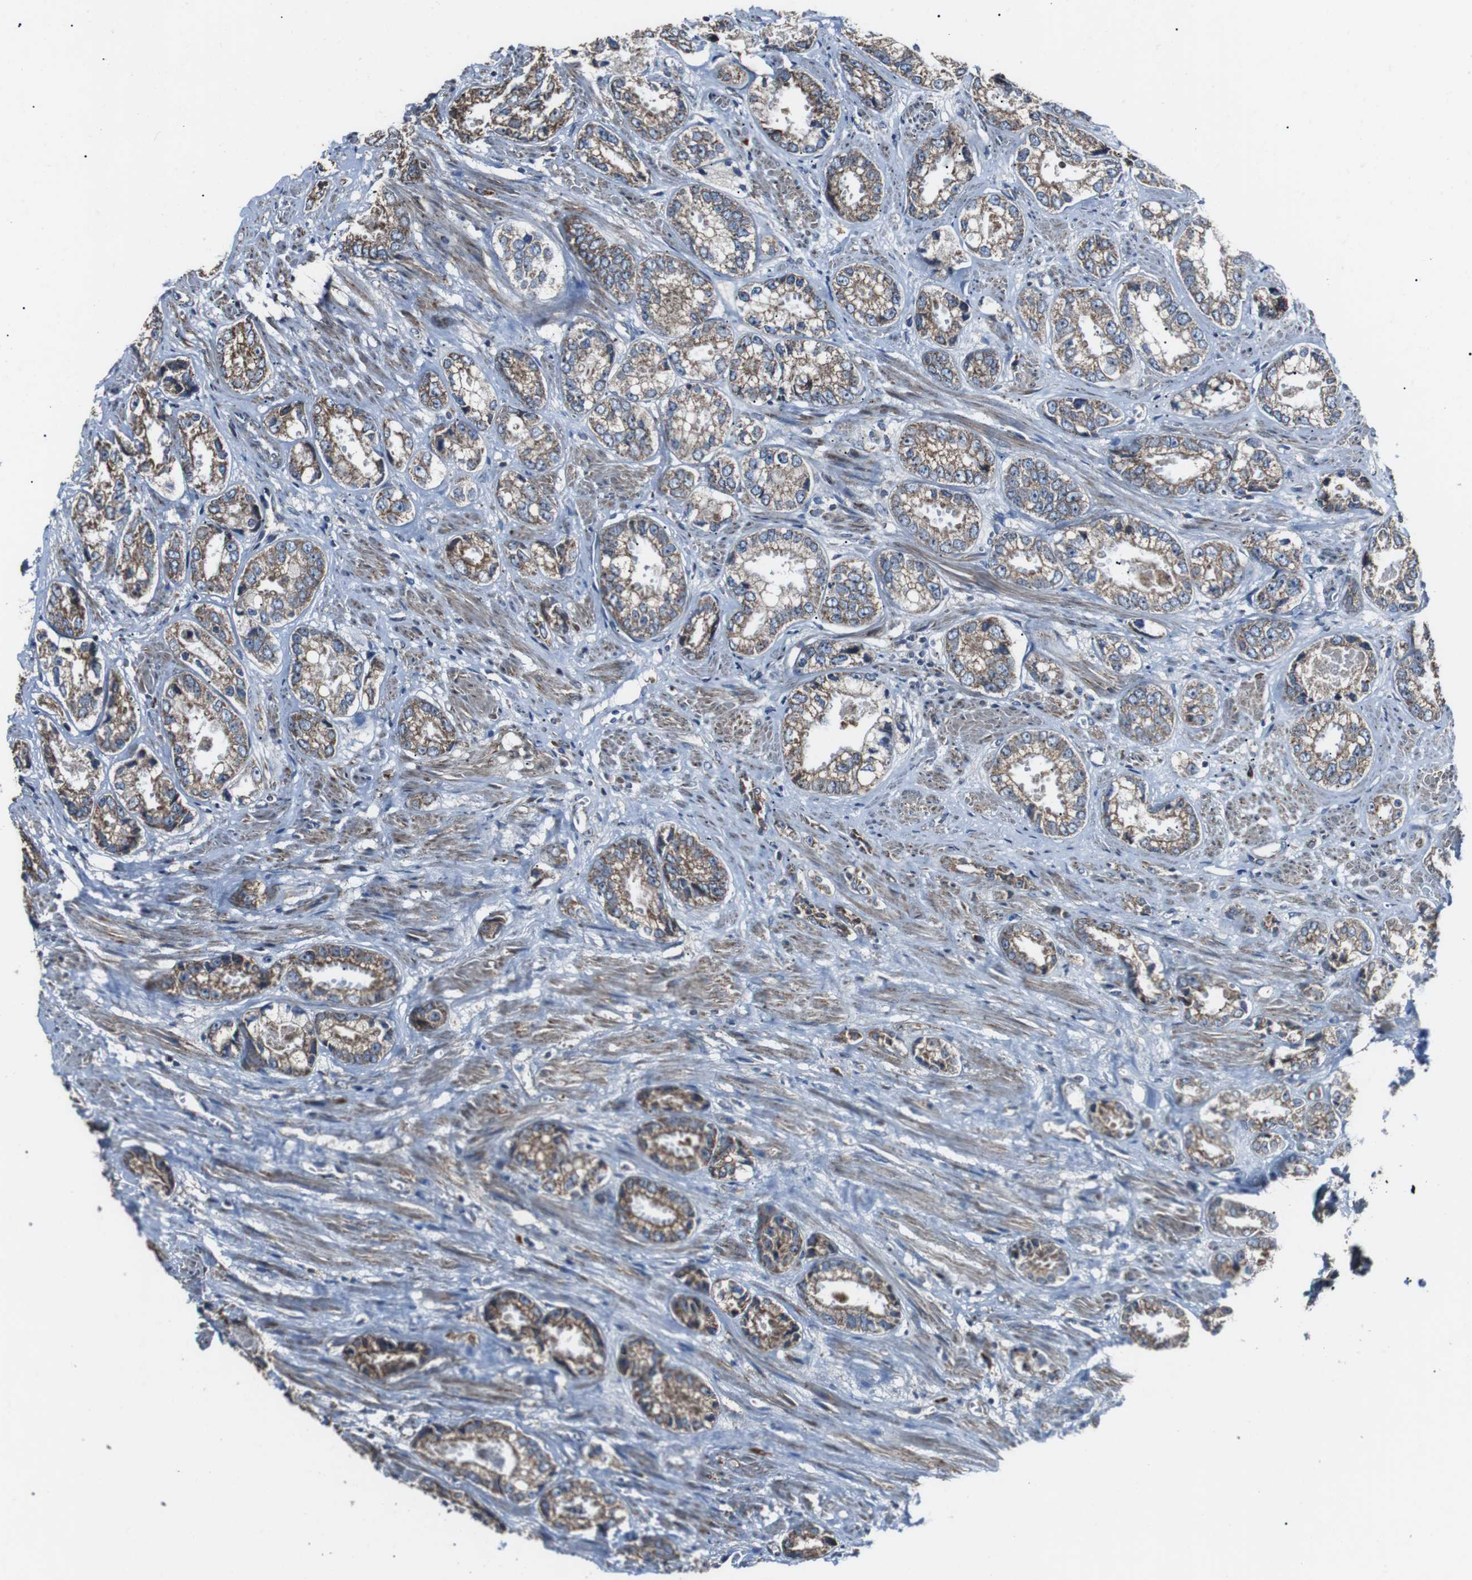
{"staining": {"intensity": "moderate", "quantity": ">75%", "location": "cytoplasmic/membranous"}, "tissue": "prostate cancer", "cell_type": "Tumor cells", "image_type": "cancer", "snomed": [{"axis": "morphology", "description": "Adenocarcinoma, High grade"}, {"axis": "topography", "description": "Prostate"}], "caption": "High-magnification brightfield microscopy of prostate high-grade adenocarcinoma stained with DAB (brown) and counterstained with hematoxylin (blue). tumor cells exhibit moderate cytoplasmic/membranous expression is seen in approximately>75% of cells.", "gene": "CISD2", "patient": {"sex": "male", "age": 61}}